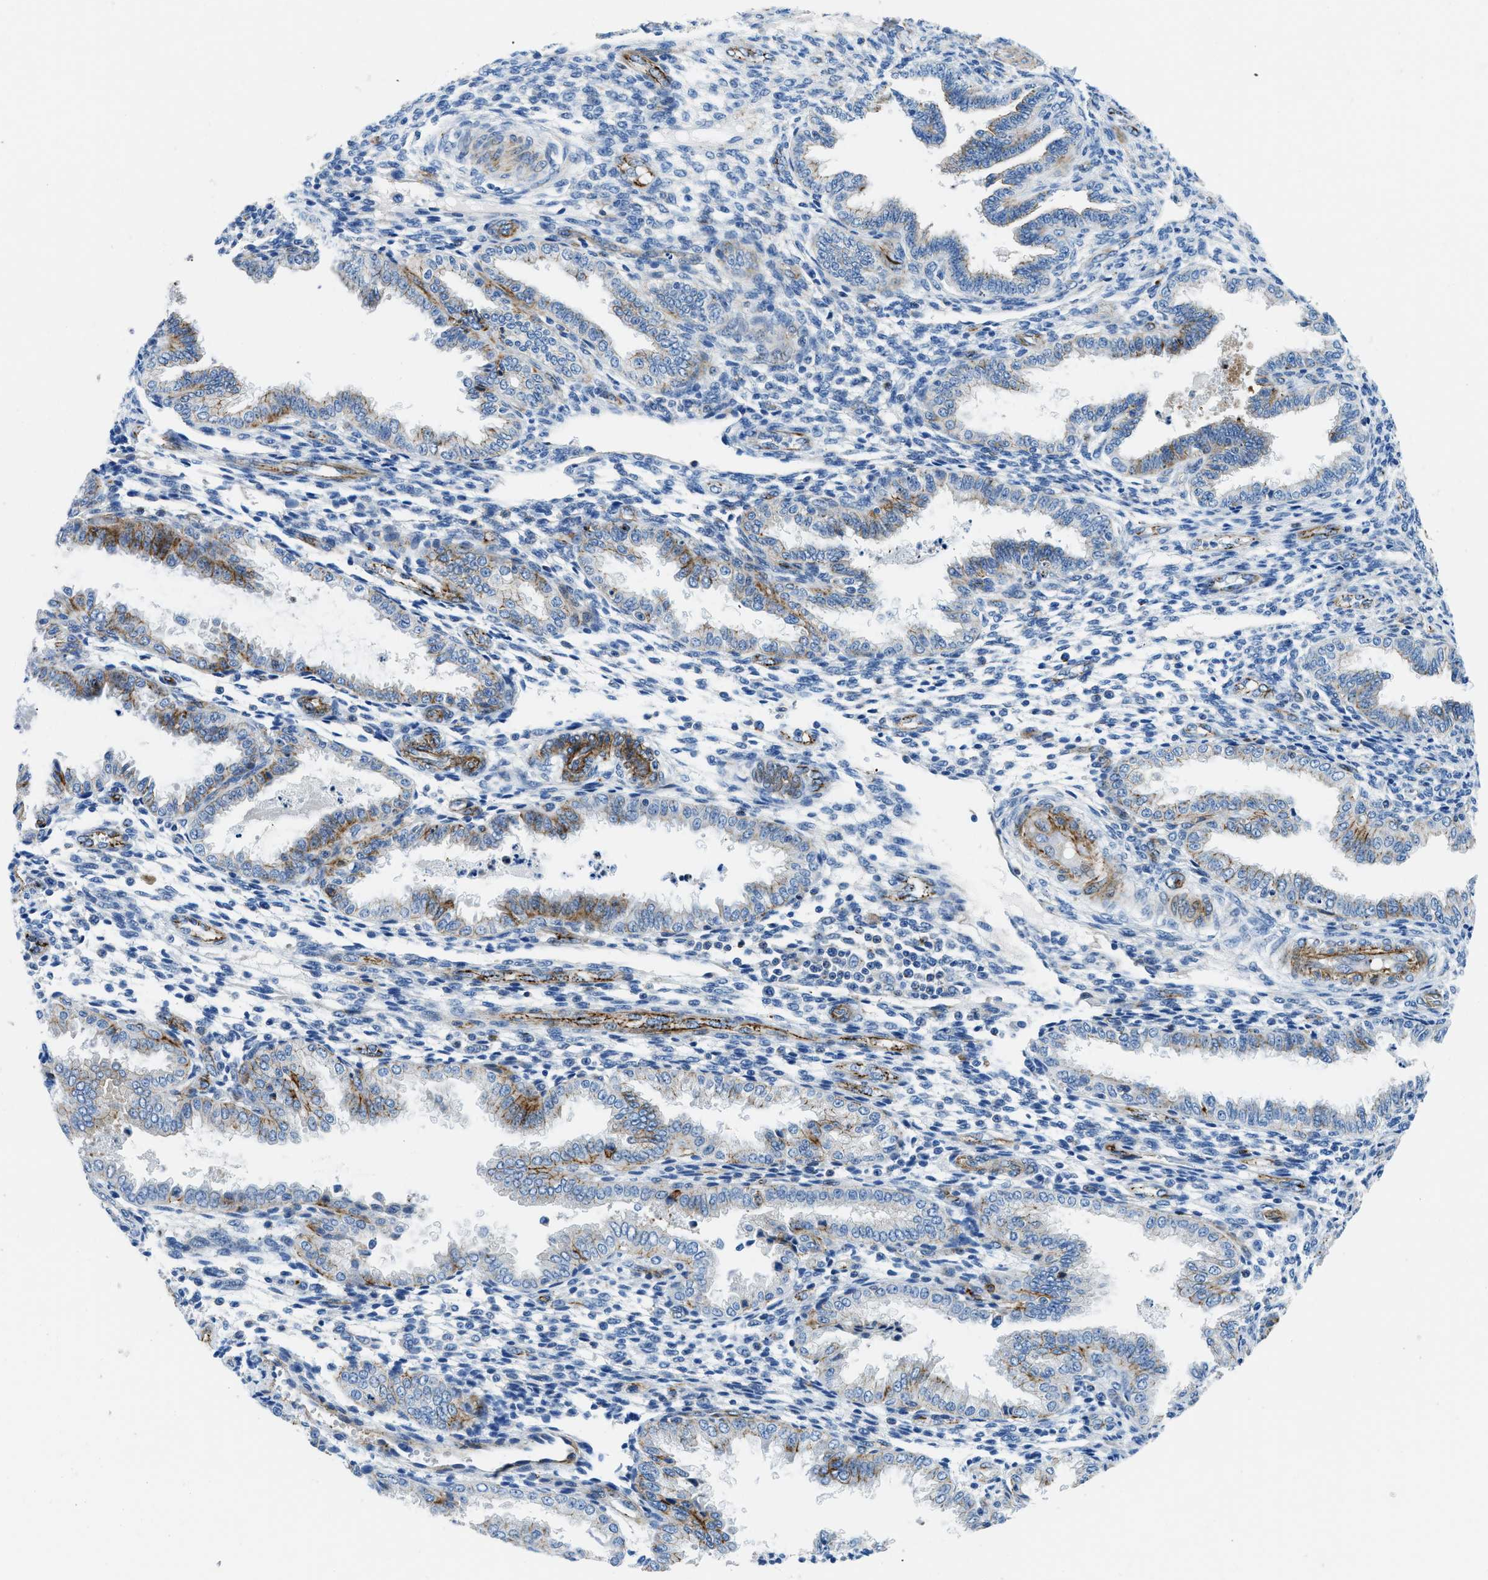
{"staining": {"intensity": "negative", "quantity": "none", "location": "none"}, "tissue": "endometrium", "cell_type": "Cells in endometrial stroma", "image_type": "normal", "snomed": [{"axis": "morphology", "description": "Normal tissue, NOS"}, {"axis": "topography", "description": "Endometrium"}], "caption": "High magnification brightfield microscopy of unremarkable endometrium stained with DAB (3,3'-diaminobenzidine) (brown) and counterstained with hematoxylin (blue): cells in endometrial stroma show no significant staining. (DAB immunohistochemistry visualized using brightfield microscopy, high magnification).", "gene": "CUTA", "patient": {"sex": "female", "age": 33}}